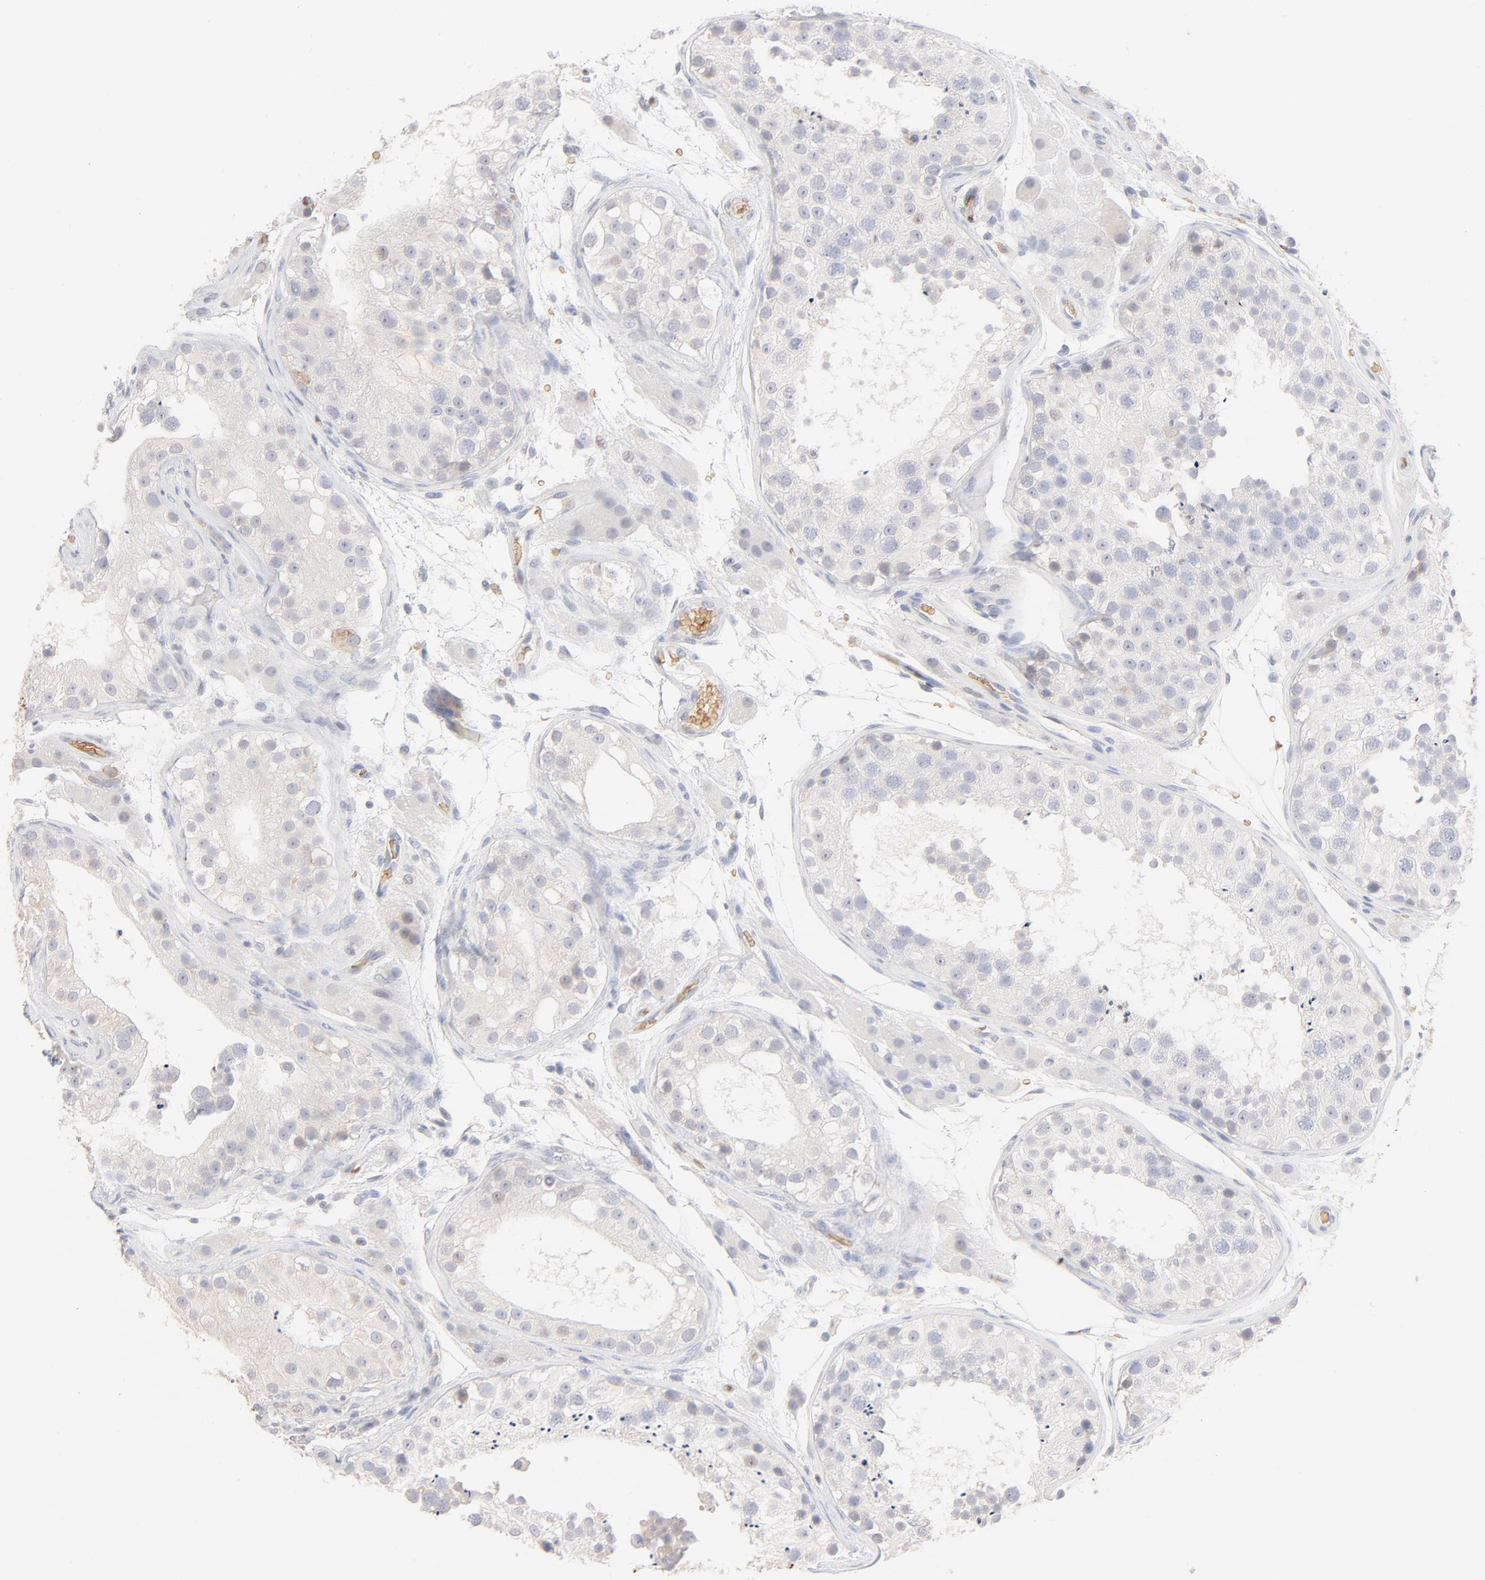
{"staining": {"intensity": "negative", "quantity": "none", "location": "none"}, "tissue": "testis", "cell_type": "Cells in seminiferous ducts", "image_type": "normal", "snomed": [{"axis": "morphology", "description": "Normal tissue, NOS"}, {"axis": "topography", "description": "Testis"}], "caption": "Photomicrograph shows no protein staining in cells in seminiferous ducts of unremarkable testis. (Immunohistochemistry, brightfield microscopy, high magnification).", "gene": "SPTB", "patient": {"sex": "male", "age": 26}}